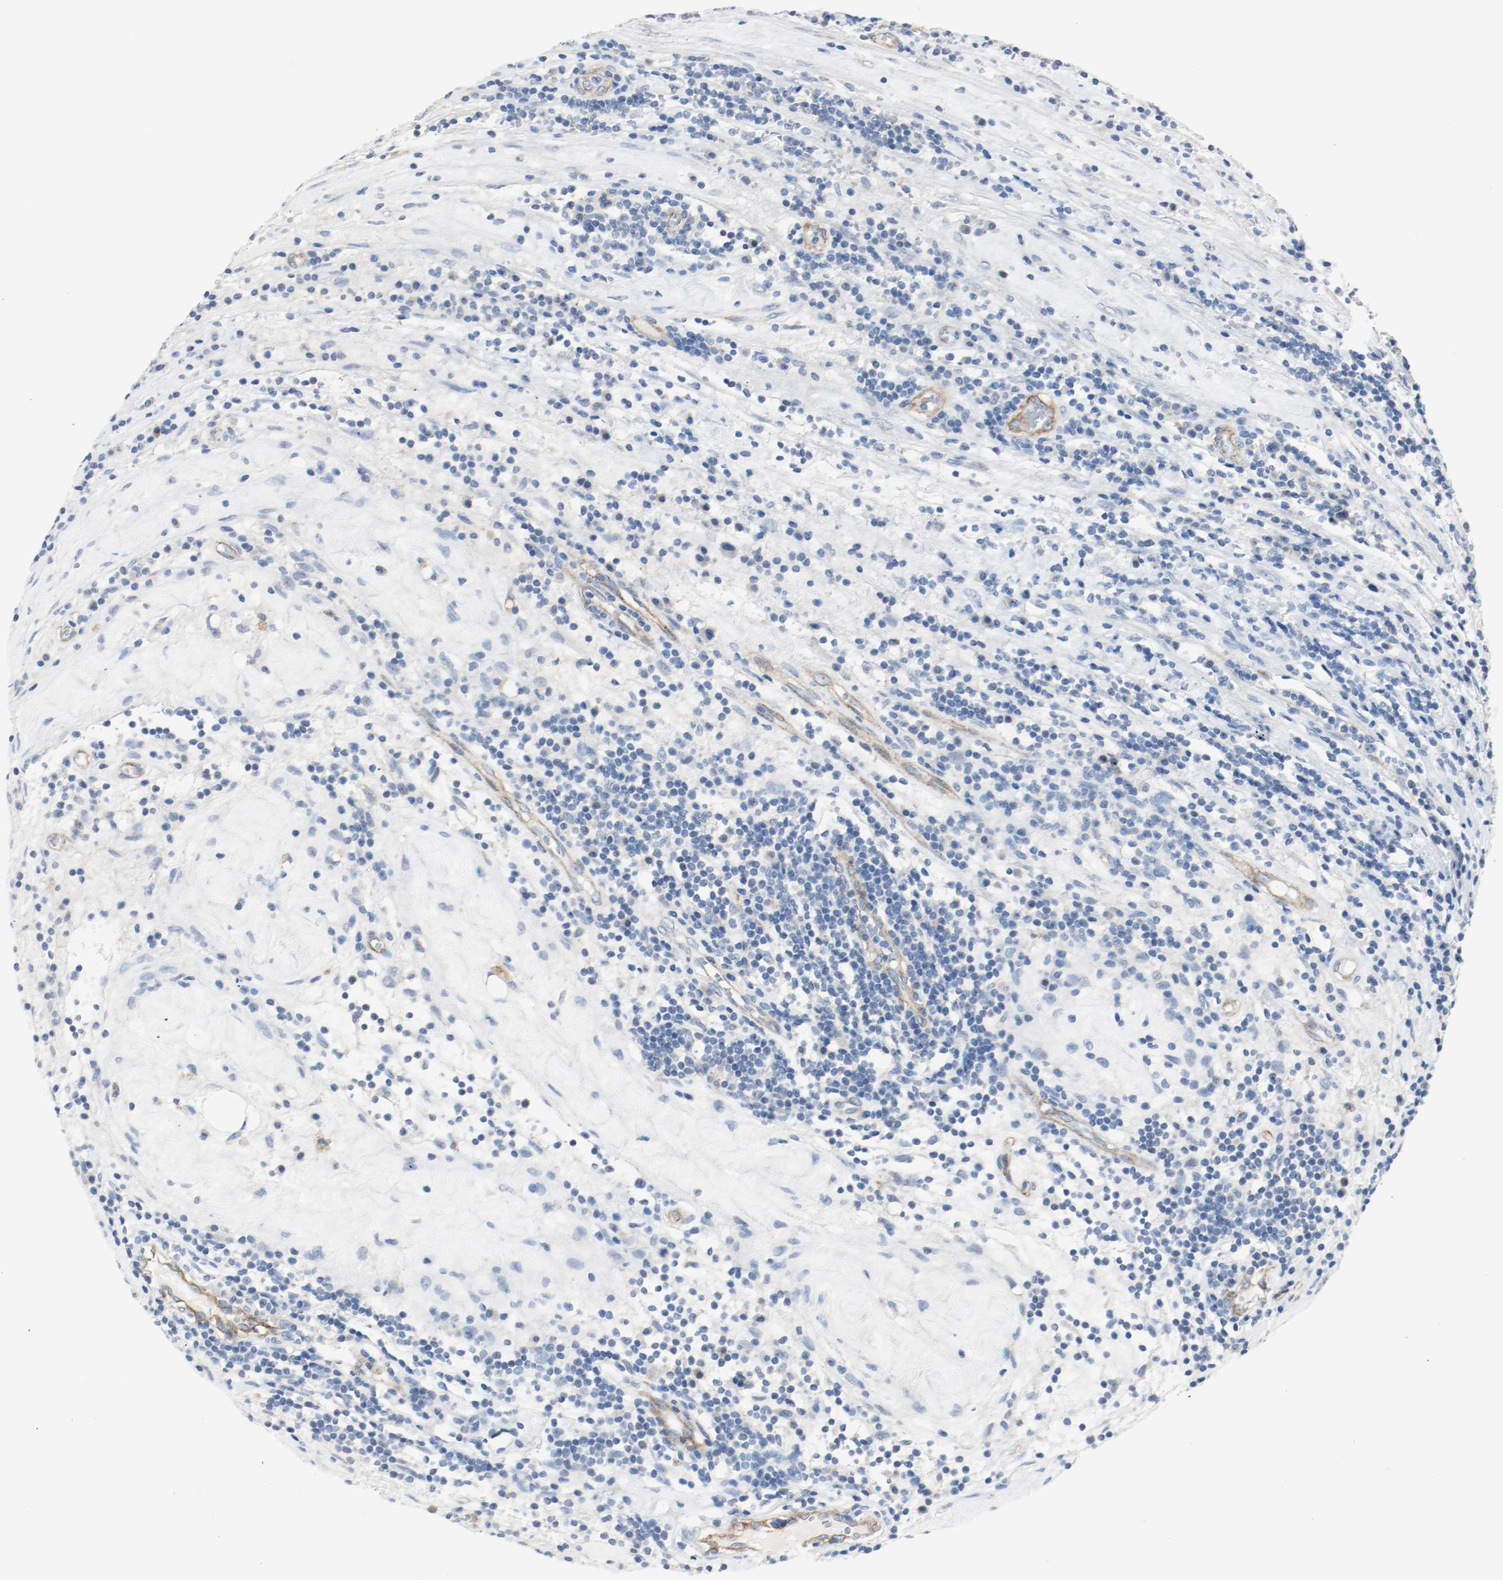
{"staining": {"intensity": "negative", "quantity": "none", "location": "none"}, "tissue": "testis cancer", "cell_type": "Tumor cells", "image_type": "cancer", "snomed": [{"axis": "morphology", "description": "Seminoma, NOS"}, {"axis": "topography", "description": "Testis"}], "caption": "Immunohistochemistry image of testis seminoma stained for a protein (brown), which exhibits no expression in tumor cells.", "gene": "LAMB1", "patient": {"sex": "male", "age": 43}}